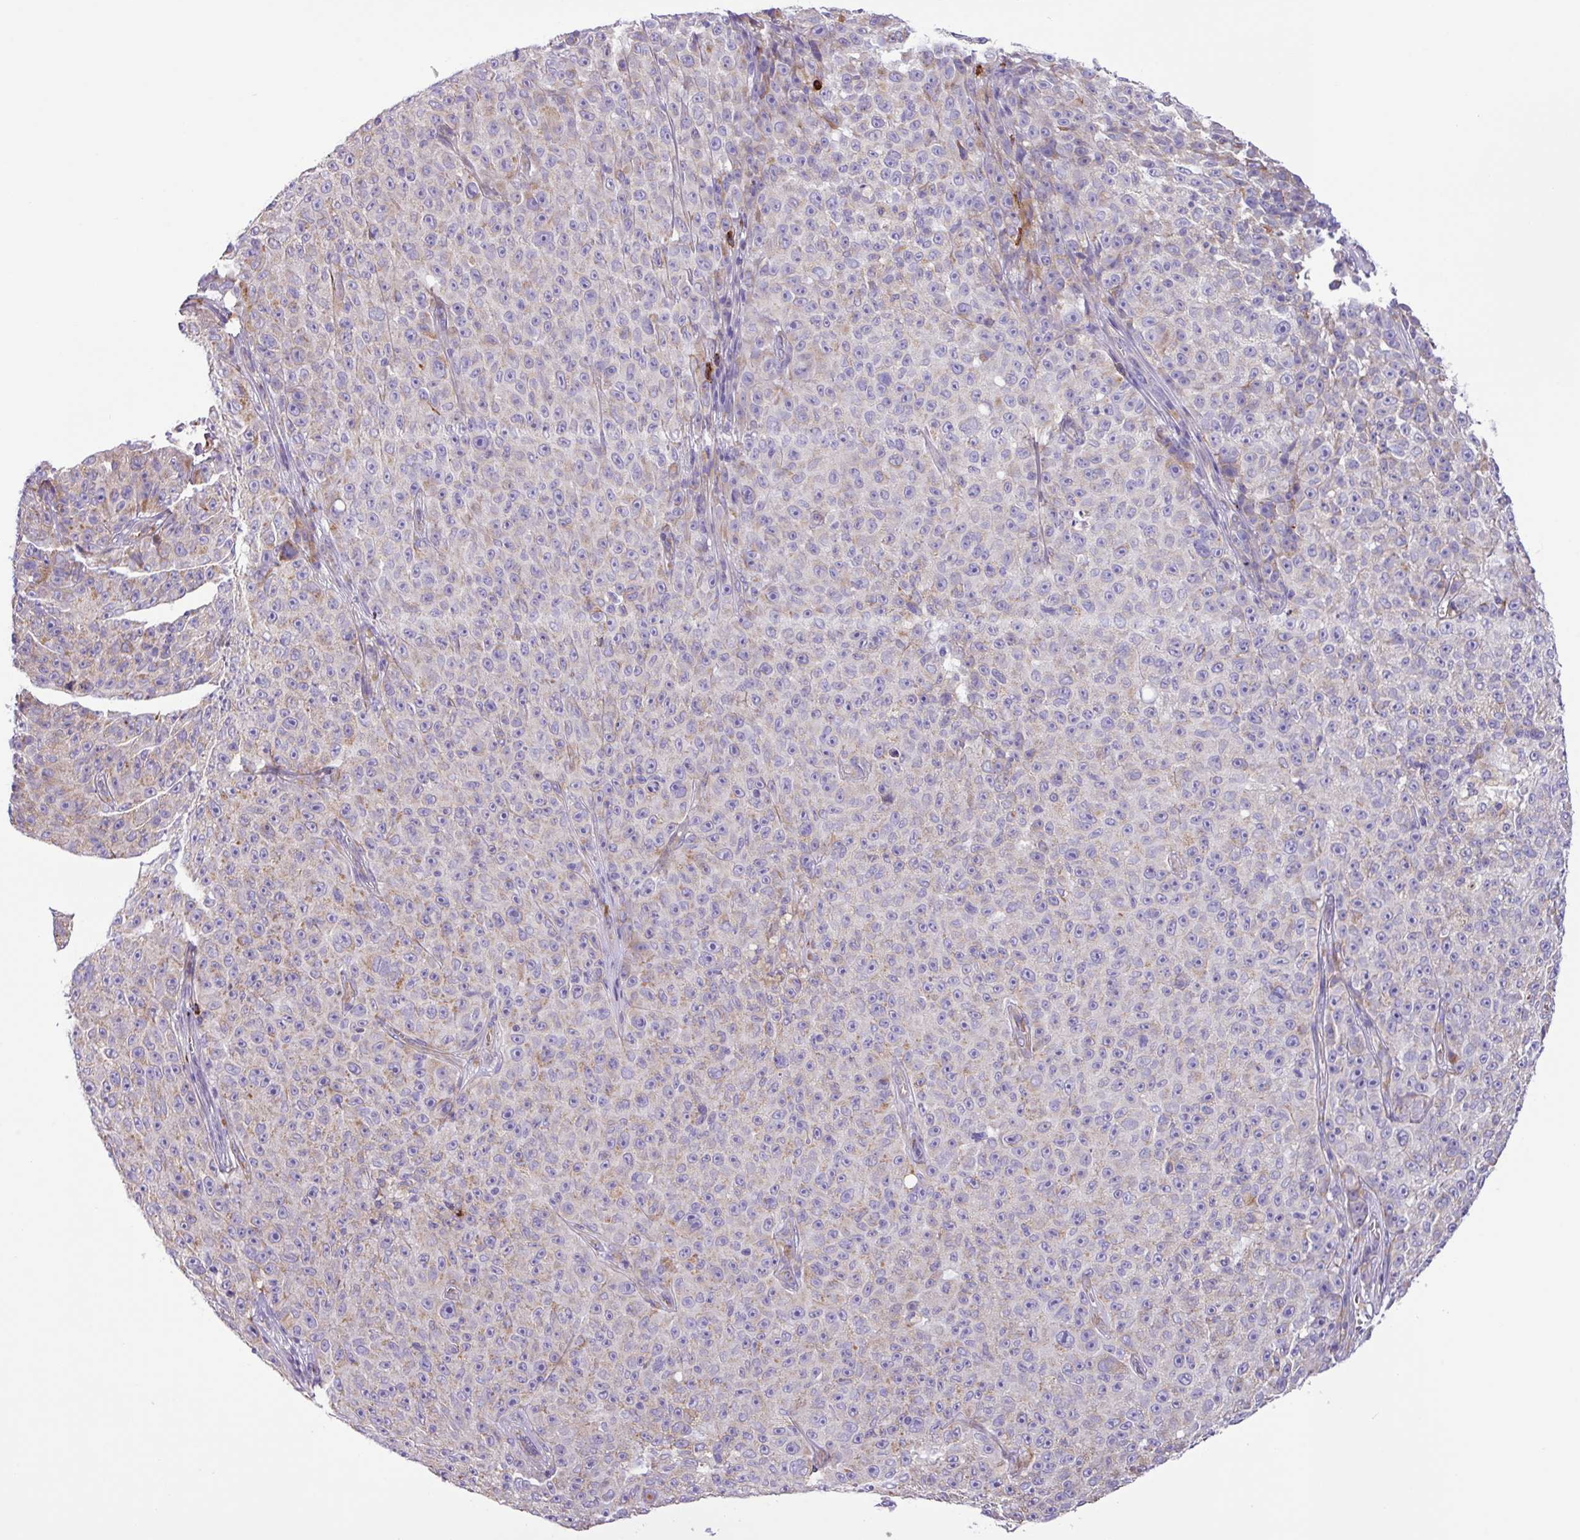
{"staining": {"intensity": "weak", "quantity": "<25%", "location": "cytoplasmic/membranous"}, "tissue": "melanoma", "cell_type": "Tumor cells", "image_type": "cancer", "snomed": [{"axis": "morphology", "description": "Malignant melanoma, NOS"}, {"axis": "topography", "description": "Skin"}], "caption": "High magnification brightfield microscopy of malignant melanoma stained with DAB (brown) and counterstained with hematoxylin (blue): tumor cells show no significant staining. Brightfield microscopy of IHC stained with DAB (3,3'-diaminobenzidine) (brown) and hematoxylin (blue), captured at high magnification.", "gene": "MRM2", "patient": {"sex": "female", "age": 82}}